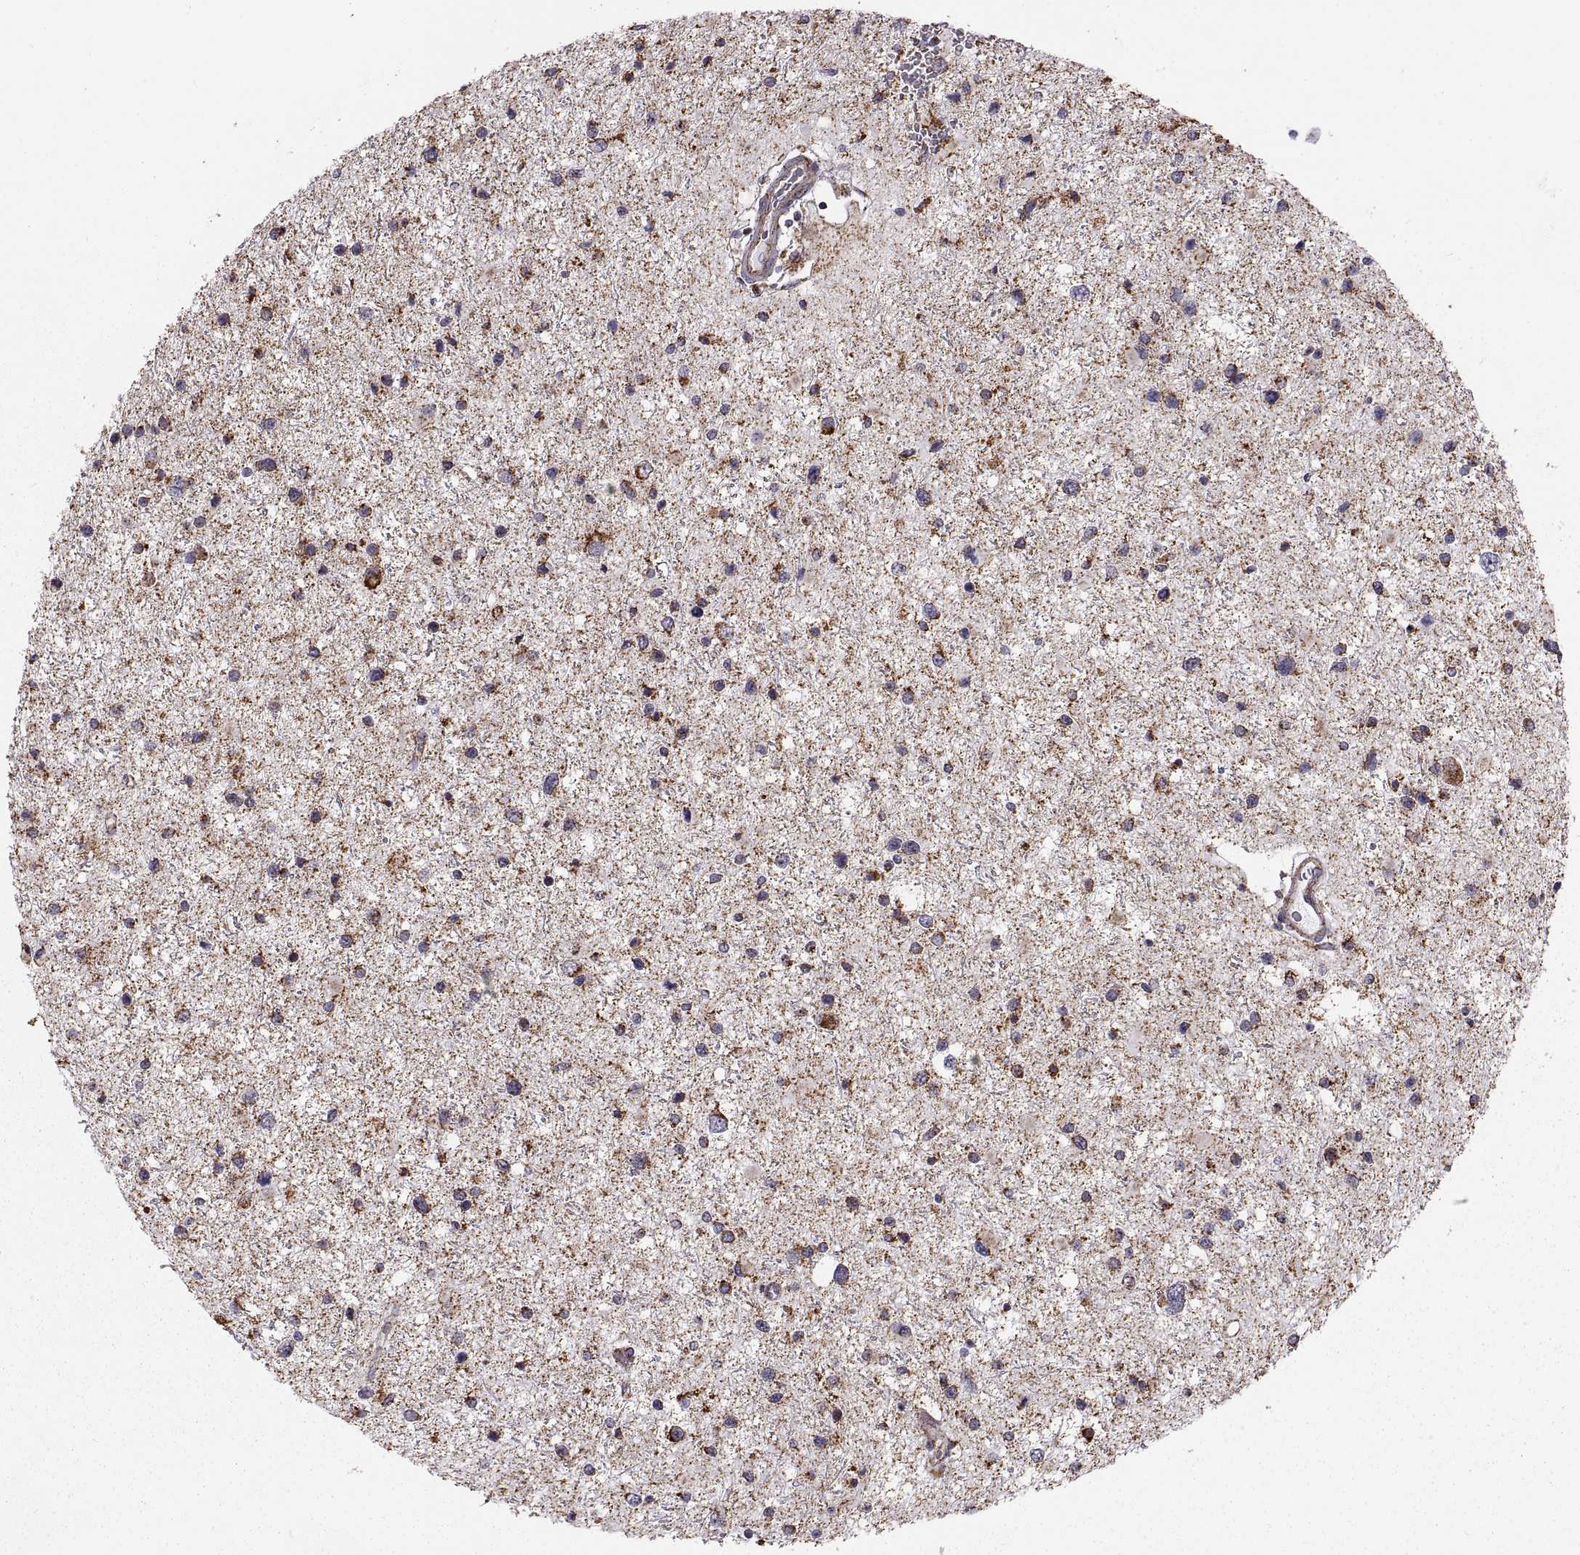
{"staining": {"intensity": "strong", "quantity": "<25%", "location": "cytoplasmic/membranous"}, "tissue": "glioma", "cell_type": "Tumor cells", "image_type": "cancer", "snomed": [{"axis": "morphology", "description": "Glioma, malignant, Low grade"}, {"axis": "topography", "description": "Brain"}], "caption": "DAB (3,3'-diaminobenzidine) immunohistochemical staining of human malignant glioma (low-grade) reveals strong cytoplasmic/membranous protein positivity in about <25% of tumor cells.", "gene": "ARSD", "patient": {"sex": "female", "age": 32}}